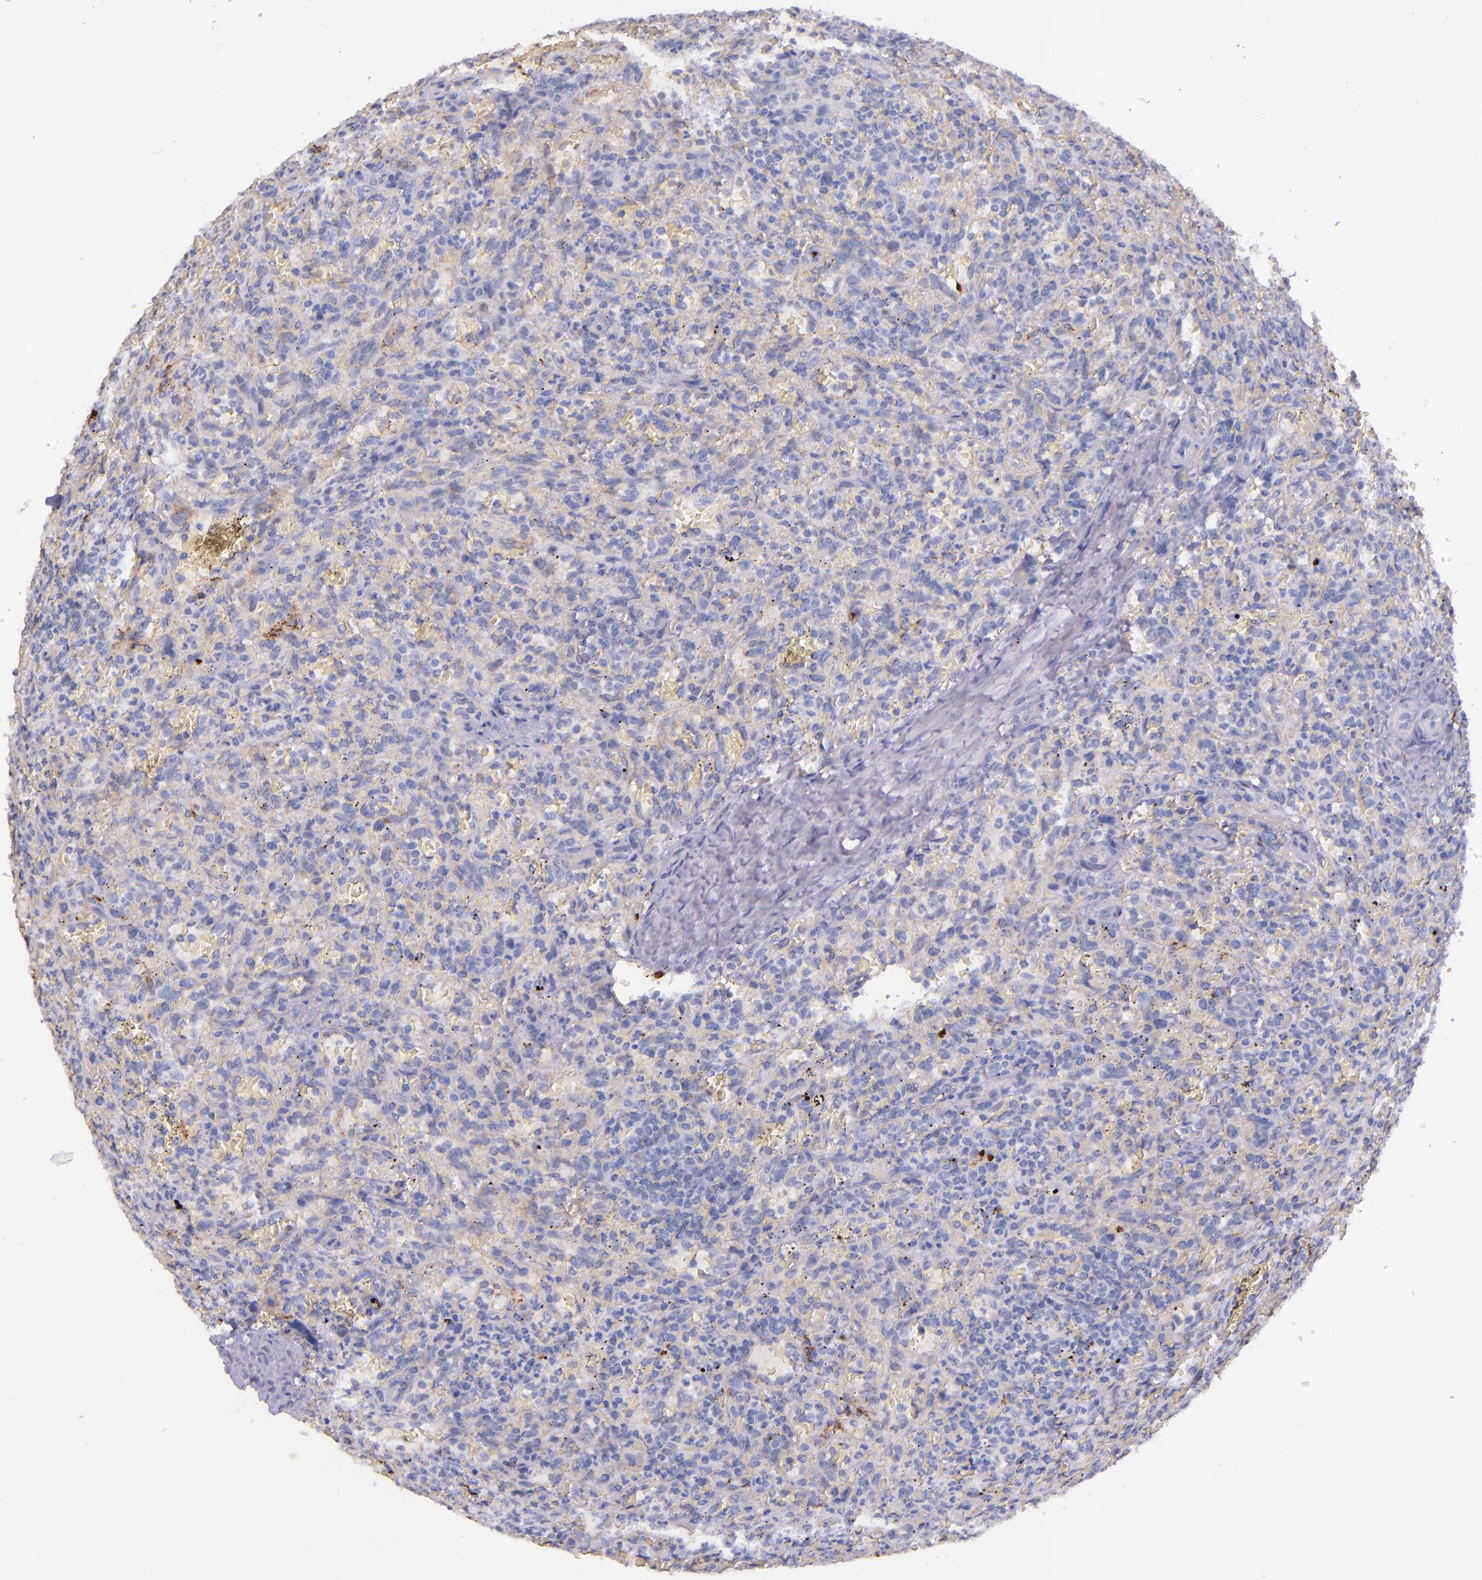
{"staining": {"intensity": "negative", "quantity": "none", "location": "none"}, "tissue": "lymphoma", "cell_type": "Tumor cells", "image_type": "cancer", "snomed": [{"axis": "morphology", "description": "Malignant lymphoma, non-Hodgkin's type, Low grade"}, {"axis": "topography", "description": "Spleen"}], "caption": "Human low-grade malignant lymphoma, non-Hodgkin's type stained for a protein using immunohistochemistry reveals no staining in tumor cells.", "gene": "KNG1", "patient": {"sex": "female", "age": 64}}